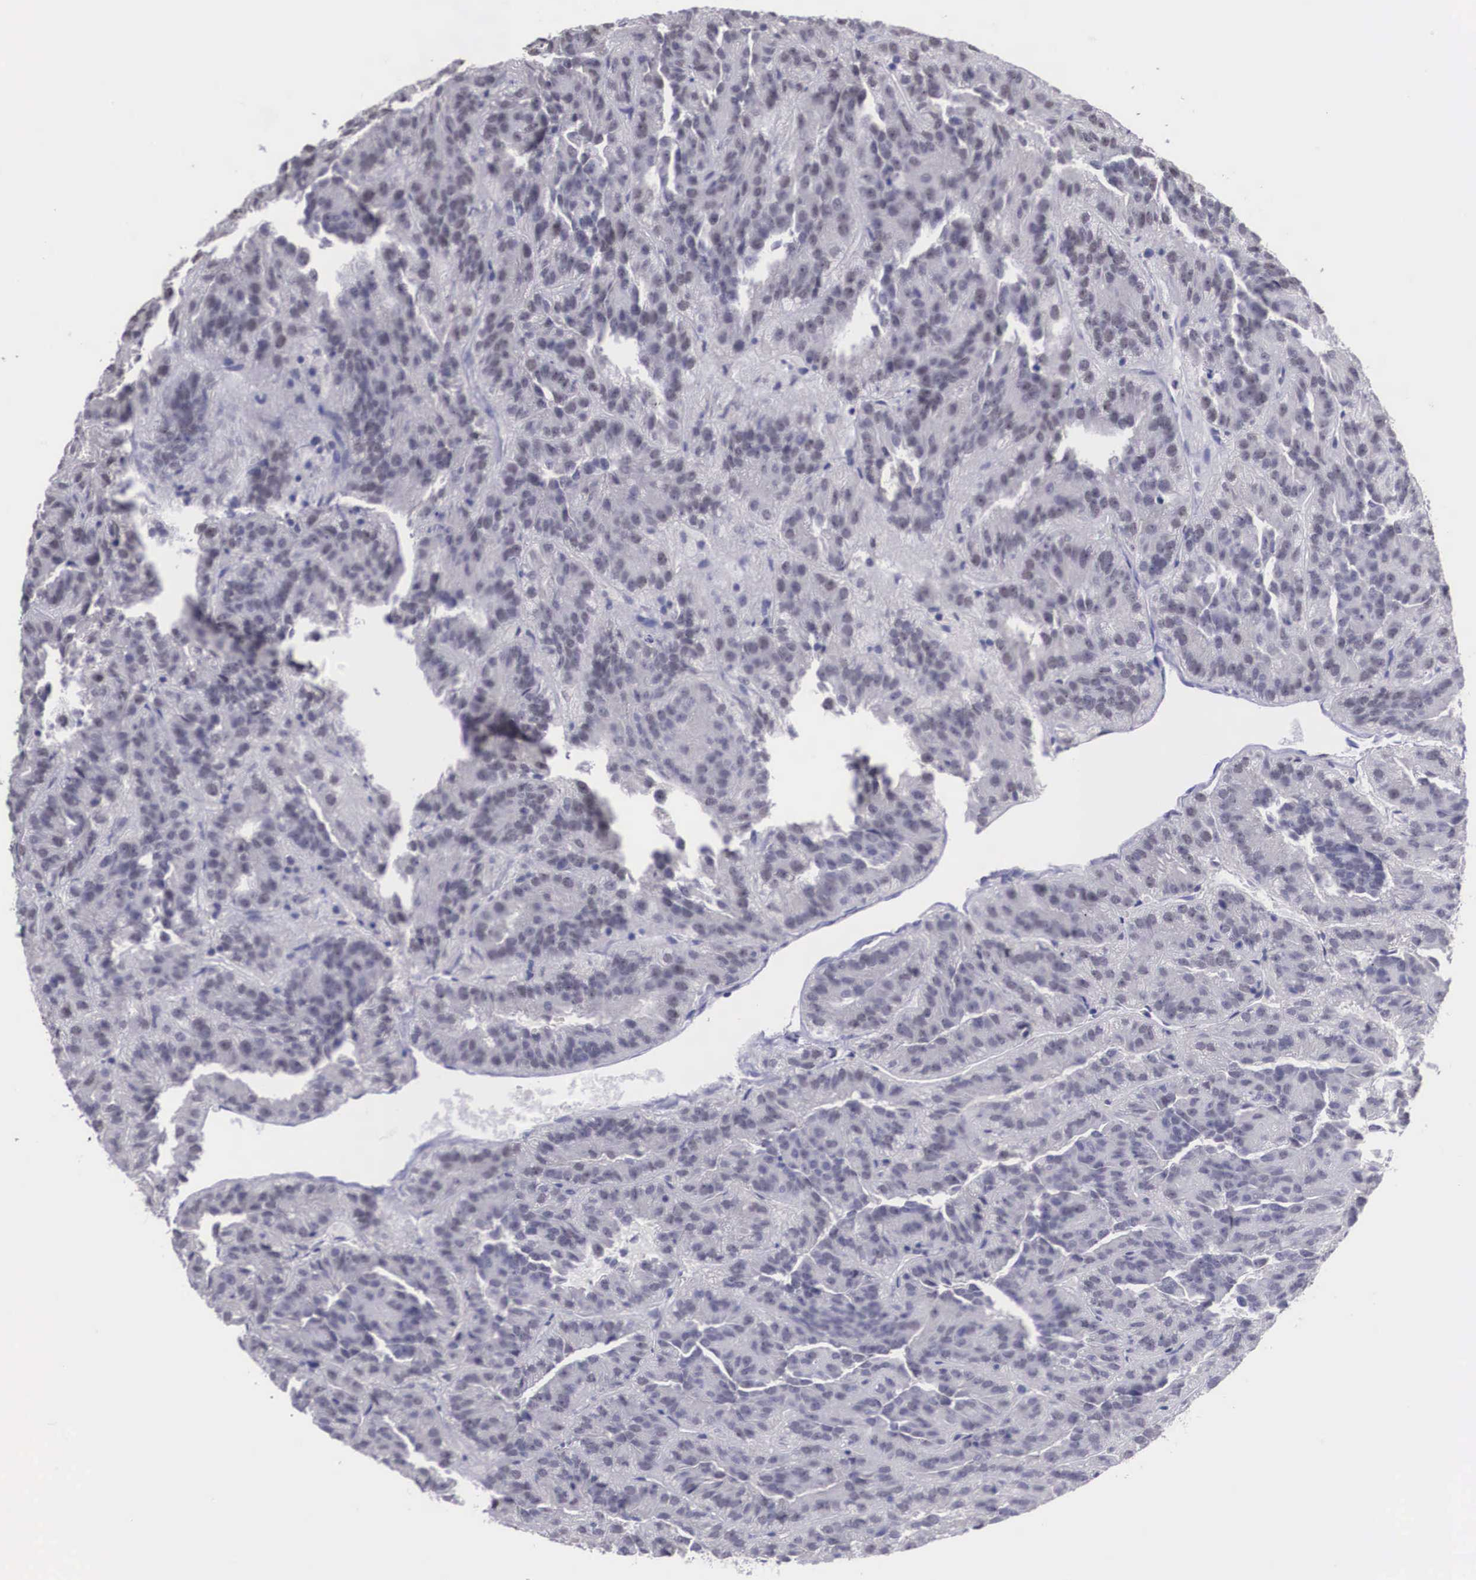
{"staining": {"intensity": "negative", "quantity": "none", "location": "none"}, "tissue": "renal cancer", "cell_type": "Tumor cells", "image_type": "cancer", "snomed": [{"axis": "morphology", "description": "Adenocarcinoma, NOS"}, {"axis": "topography", "description": "Kidney"}], "caption": "IHC of human adenocarcinoma (renal) displays no staining in tumor cells.", "gene": "ZNF275", "patient": {"sex": "male", "age": 46}}